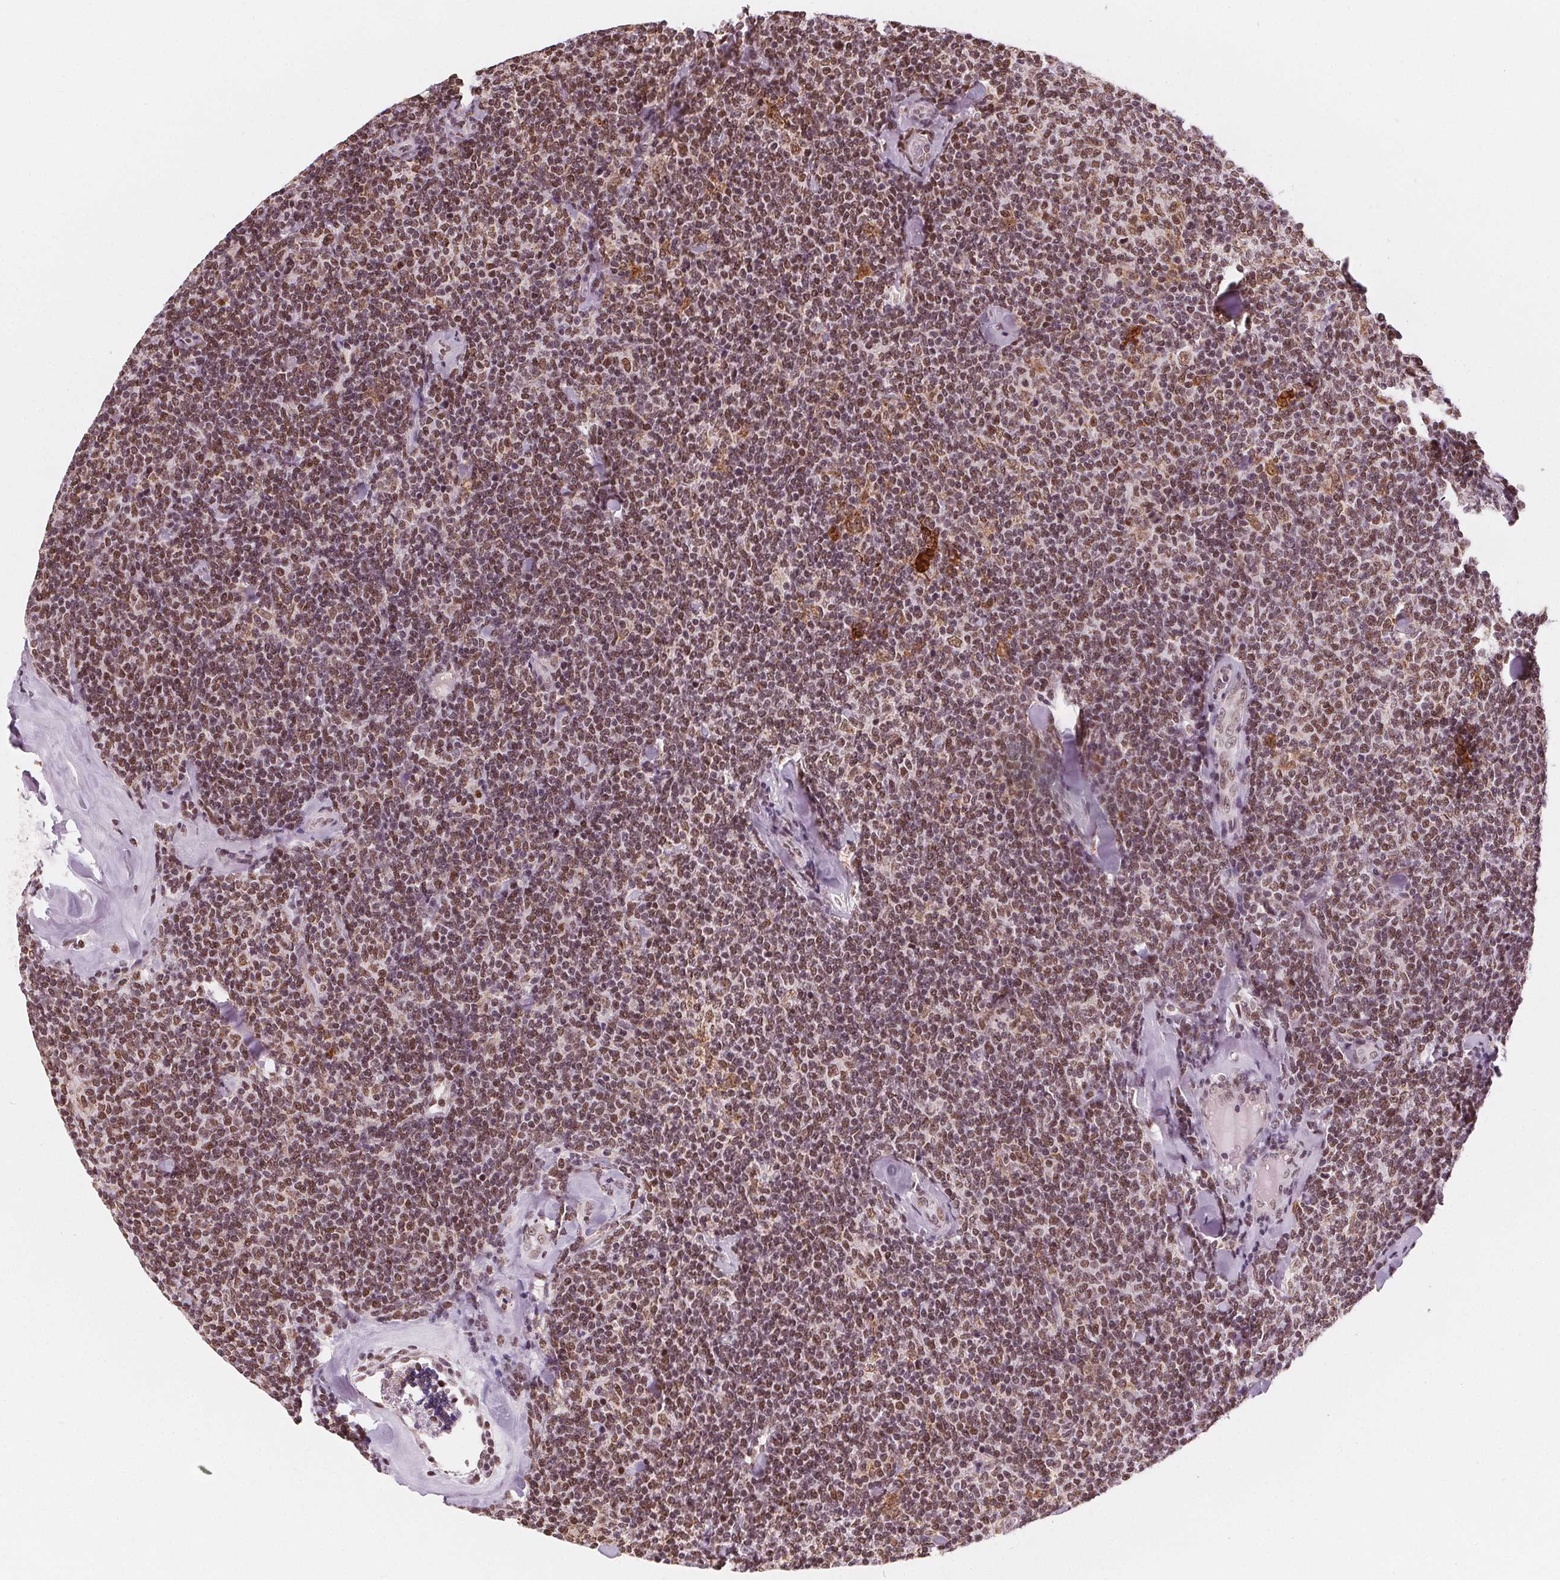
{"staining": {"intensity": "moderate", "quantity": "25%-75%", "location": "nuclear"}, "tissue": "lymphoma", "cell_type": "Tumor cells", "image_type": "cancer", "snomed": [{"axis": "morphology", "description": "Malignant lymphoma, non-Hodgkin's type, Low grade"}, {"axis": "topography", "description": "Lymph node"}], "caption": "Lymphoma tissue shows moderate nuclear expression in approximately 25%-75% of tumor cells (DAB (3,3'-diaminobenzidine) = brown stain, brightfield microscopy at high magnification).", "gene": "DPM2", "patient": {"sex": "female", "age": 56}}